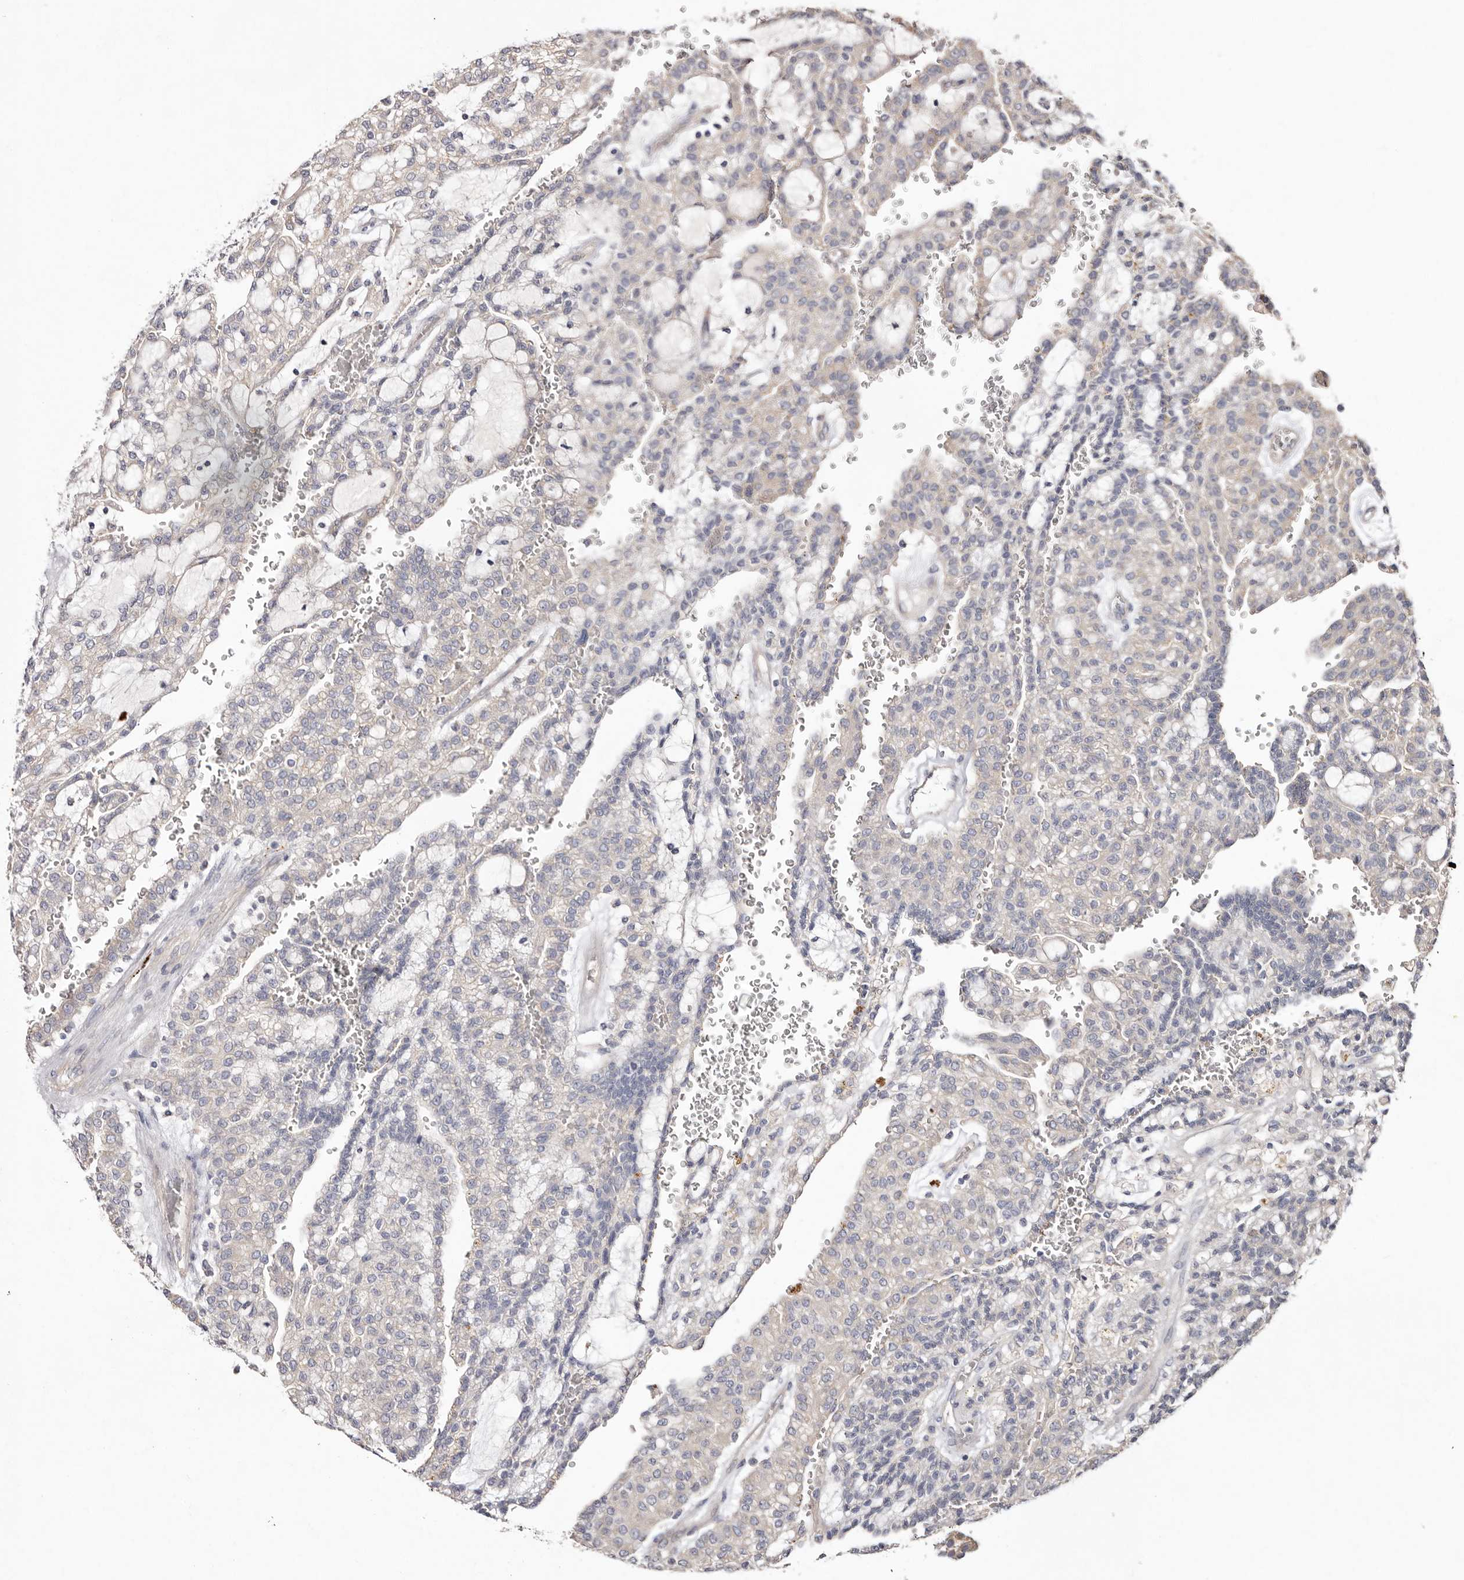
{"staining": {"intensity": "negative", "quantity": "none", "location": "none"}, "tissue": "renal cancer", "cell_type": "Tumor cells", "image_type": "cancer", "snomed": [{"axis": "morphology", "description": "Adenocarcinoma, NOS"}, {"axis": "topography", "description": "Kidney"}], "caption": "The IHC image has no significant staining in tumor cells of renal cancer tissue.", "gene": "FAM167B", "patient": {"sex": "male", "age": 63}}